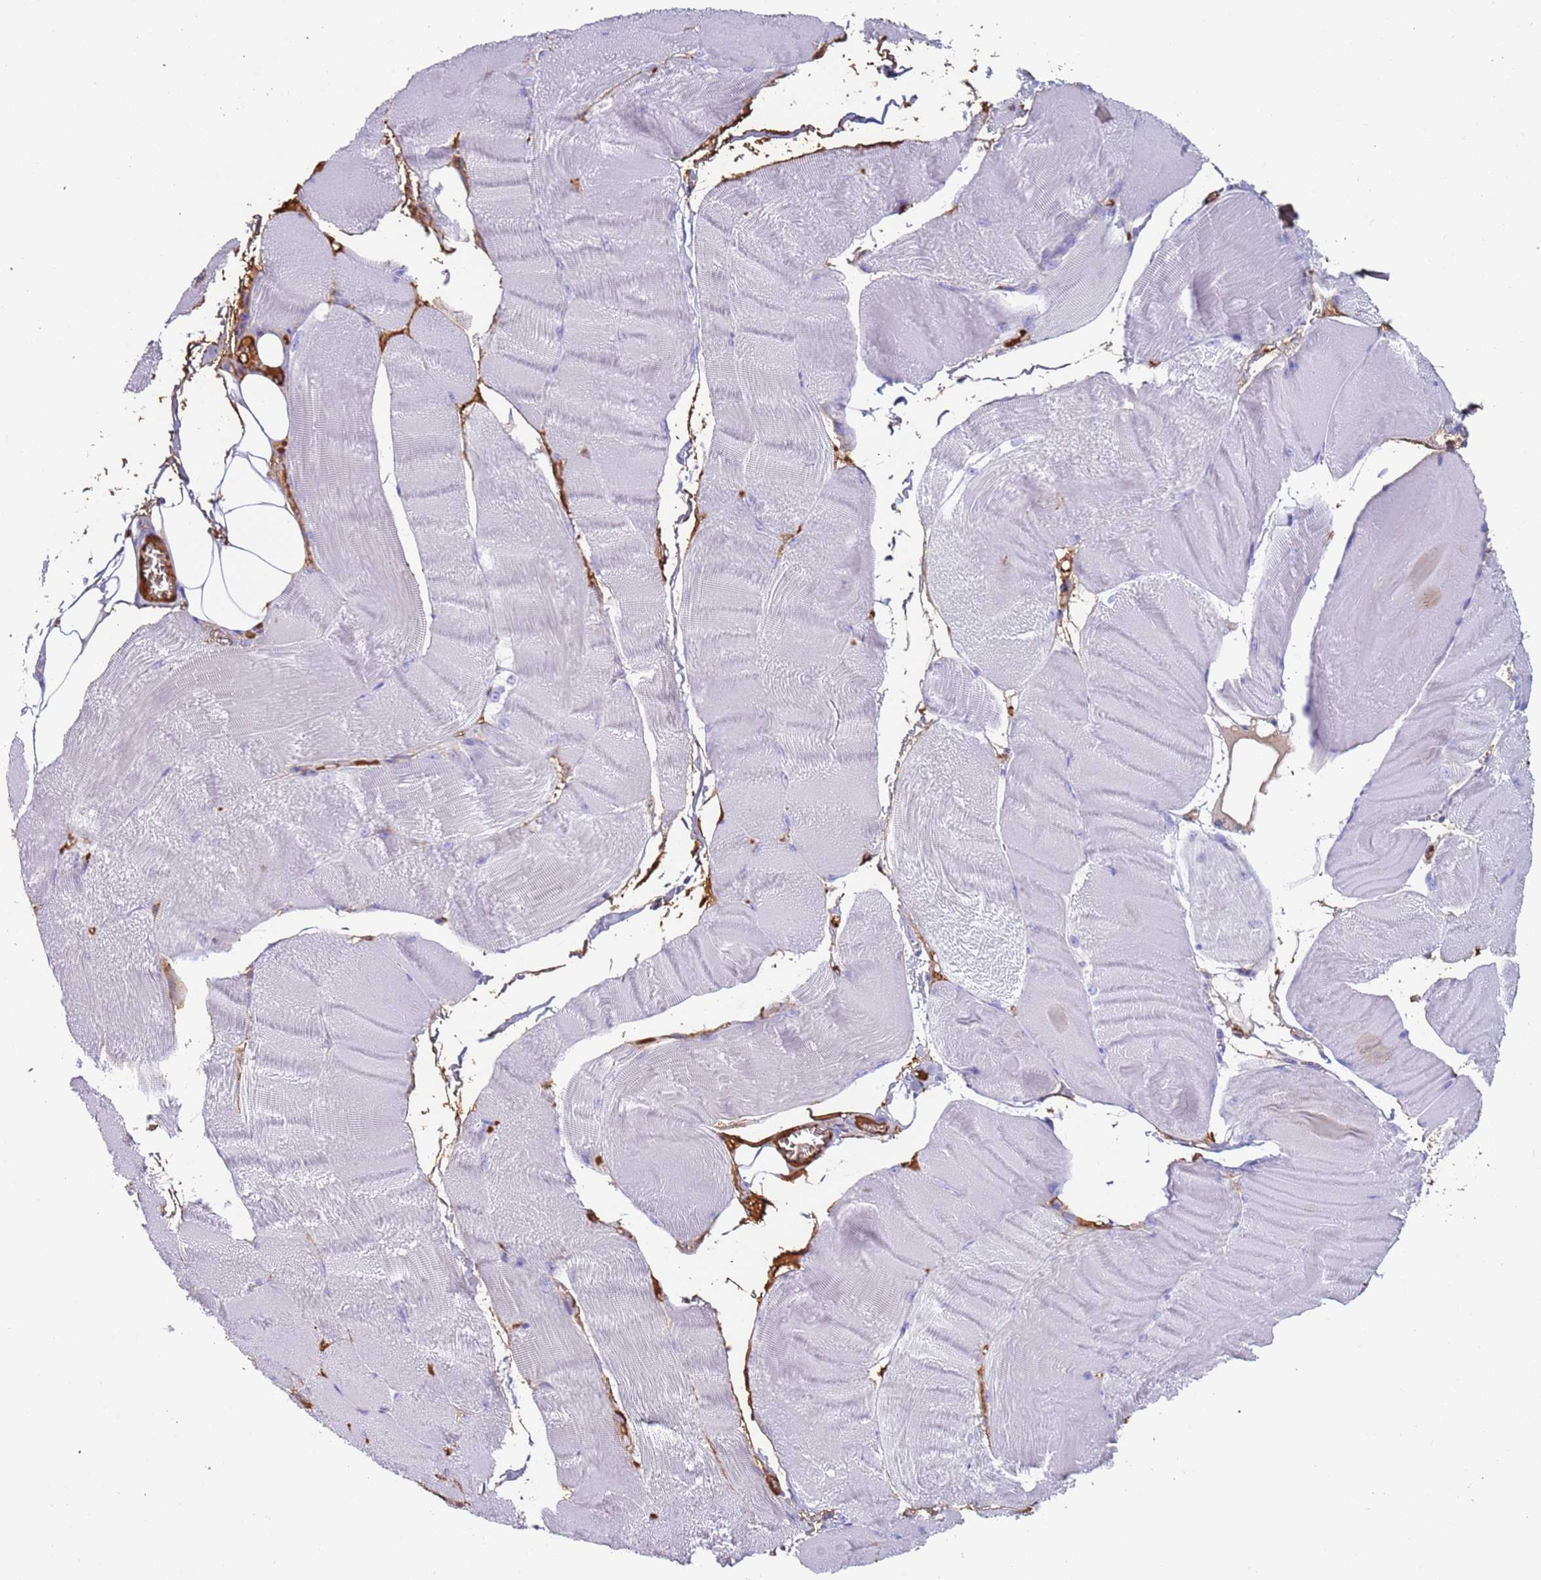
{"staining": {"intensity": "negative", "quantity": "none", "location": "none"}, "tissue": "skeletal muscle", "cell_type": "Myocytes", "image_type": "normal", "snomed": [{"axis": "morphology", "description": "Normal tissue, NOS"}, {"axis": "morphology", "description": "Basal cell carcinoma"}, {"axis": "topography", "description": "Skeletal muscle"}], "caption": "Immunohistochemical staining of unremarkable human skeletal muscle reveals no significant staining in myocytes.", "gene": "CYSLTR2", "patient": {"sex": "female", "age": 64}}